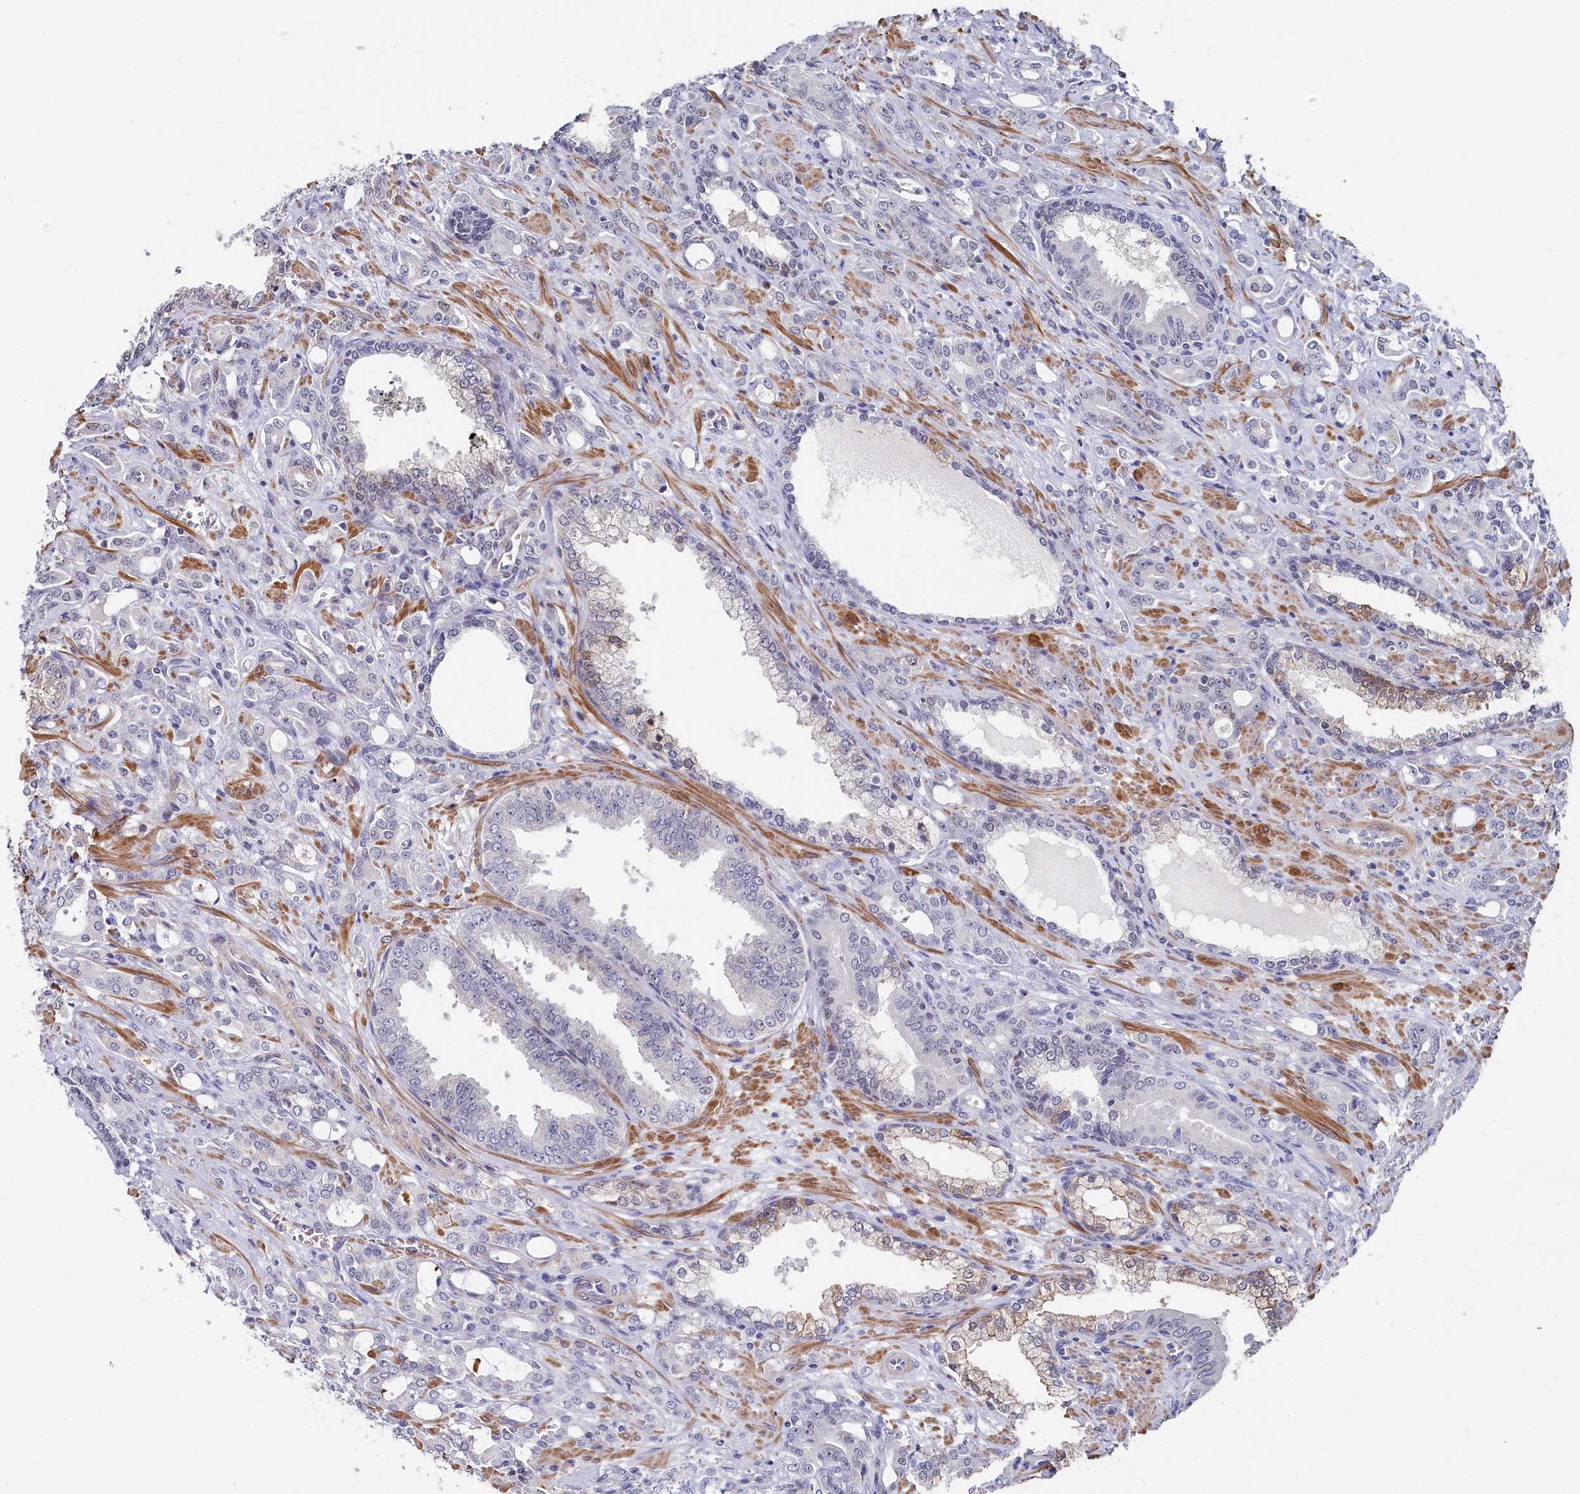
{"staining": {"intensity": "negative", "quantity": "none", "location": "none"}, "tissue": "prostate cancer", "cell_type": "Tumor cells", "image_type": "cancer", "snomed": [{"axis": "morphology", "description": "Adenocarcinoma, High grade"}, {"axis": "topography", "description": "Prostate"}], "caption": "Micrograph shows no protein expression in tumor cells of prostate cancer (high-grade adenocarcinoma) tissue. (DAB (3,3'-diaminobenzidine) immunohistochemistry (IHC) visualized using brightfield microscopy, high magnification).", "gene": "TIGD4", "patient": {"sex": "male", "age": 72}}